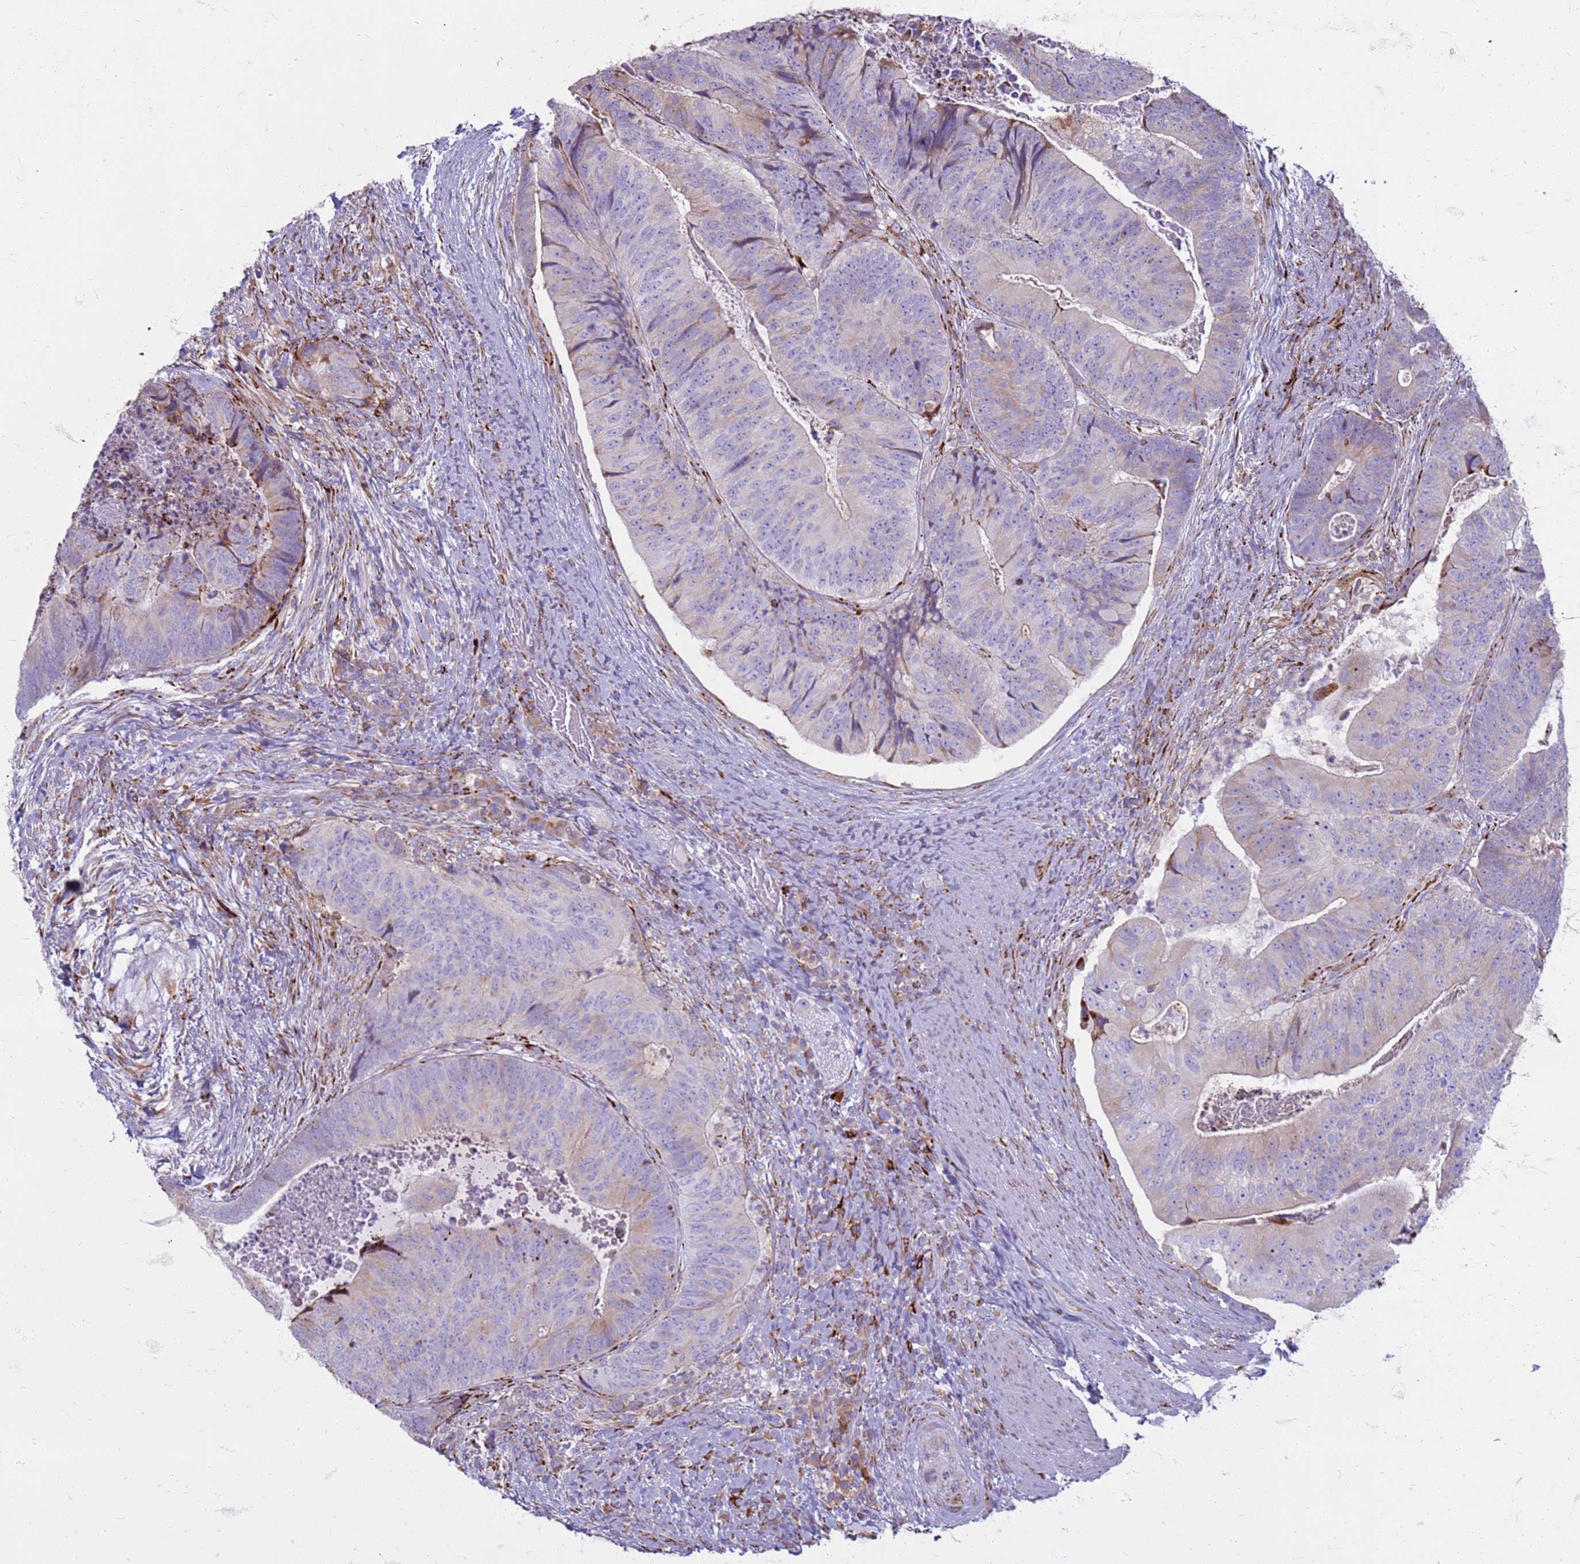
{"staining": {"intensity": "weak", "quantity": "25%-75%", "location": "cytoplasmic/membranous"}, "tissue": "colorectal cancer", "cell_type": "Tumor cells", "image_type": "cancer", "snomed": [{"axis": "morphology", "description": "Adenocarcinoma, NOS"}, {"axis": "topography", "description": "Colon"}], "caption": "Approximately 25%-75% of tumor cells in human colorectal adenocarcinoma exhibit weak cytoplasmic/membranous protein expression as visualized by brown immunohistochemical staining.", "gene": "PDK3", "patient": {"sex": "female", "age": 67}}